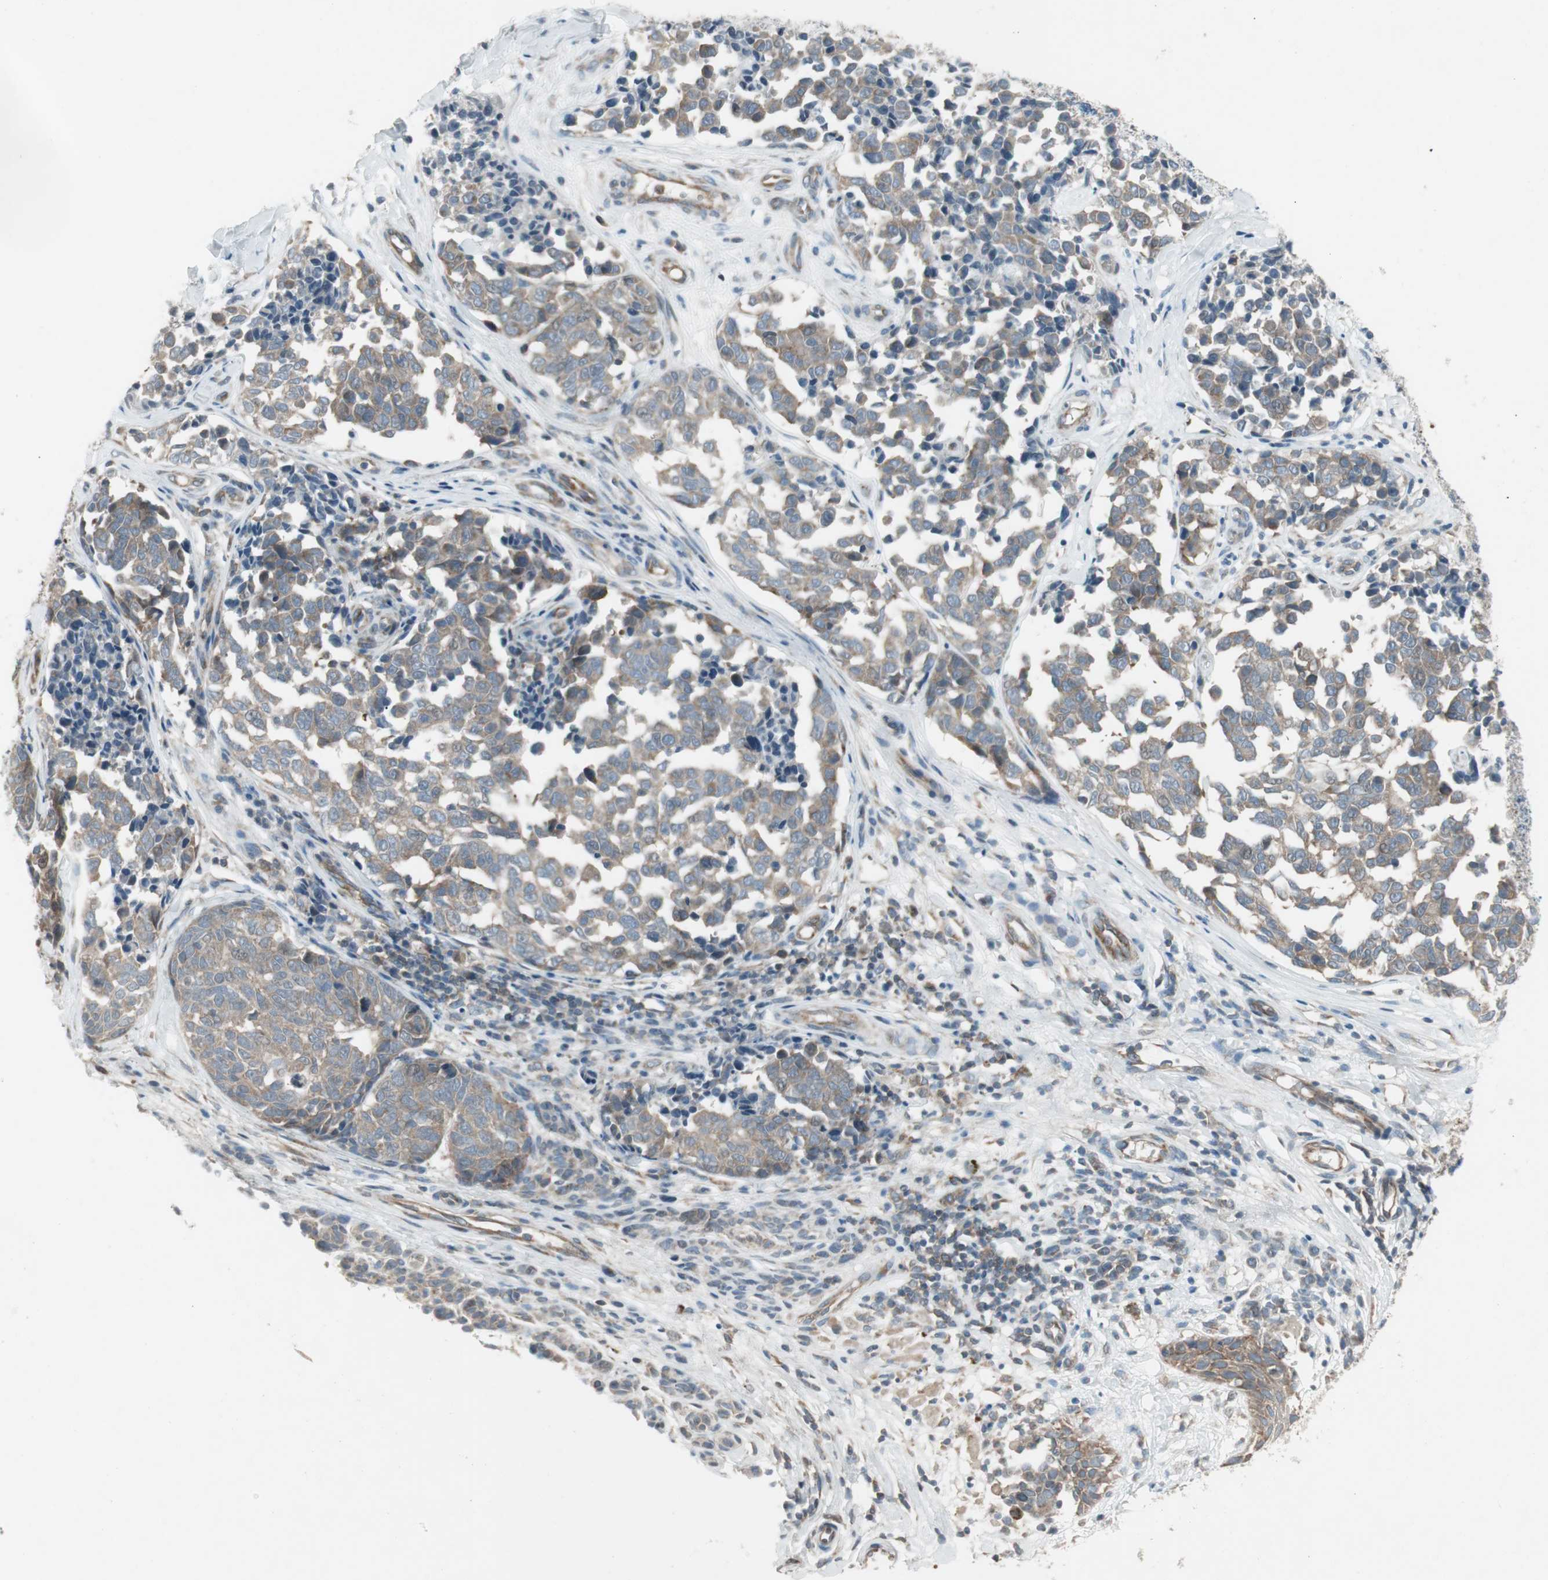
{"staining": {"intensity": "weak", "quantity": ">75%", "location": "cytoplasmic/membranous"}, "tissue": "melanoma", "cell_type": "Tumor cells", "image_type": "cancer", "snomed": [{"axis": "morphology", "description": "Malignant melanoma, NOS"}, {"axis": "topography", "description": "Skin"}], "caption": "There is low levels of weak cytoplasmic/membranous staining in tumor cells of melanoma, as demonstrated by immunohistochemical staining (brown color).", "gene": "PANK2", "patient": {"sex": "female", "age": 64}}